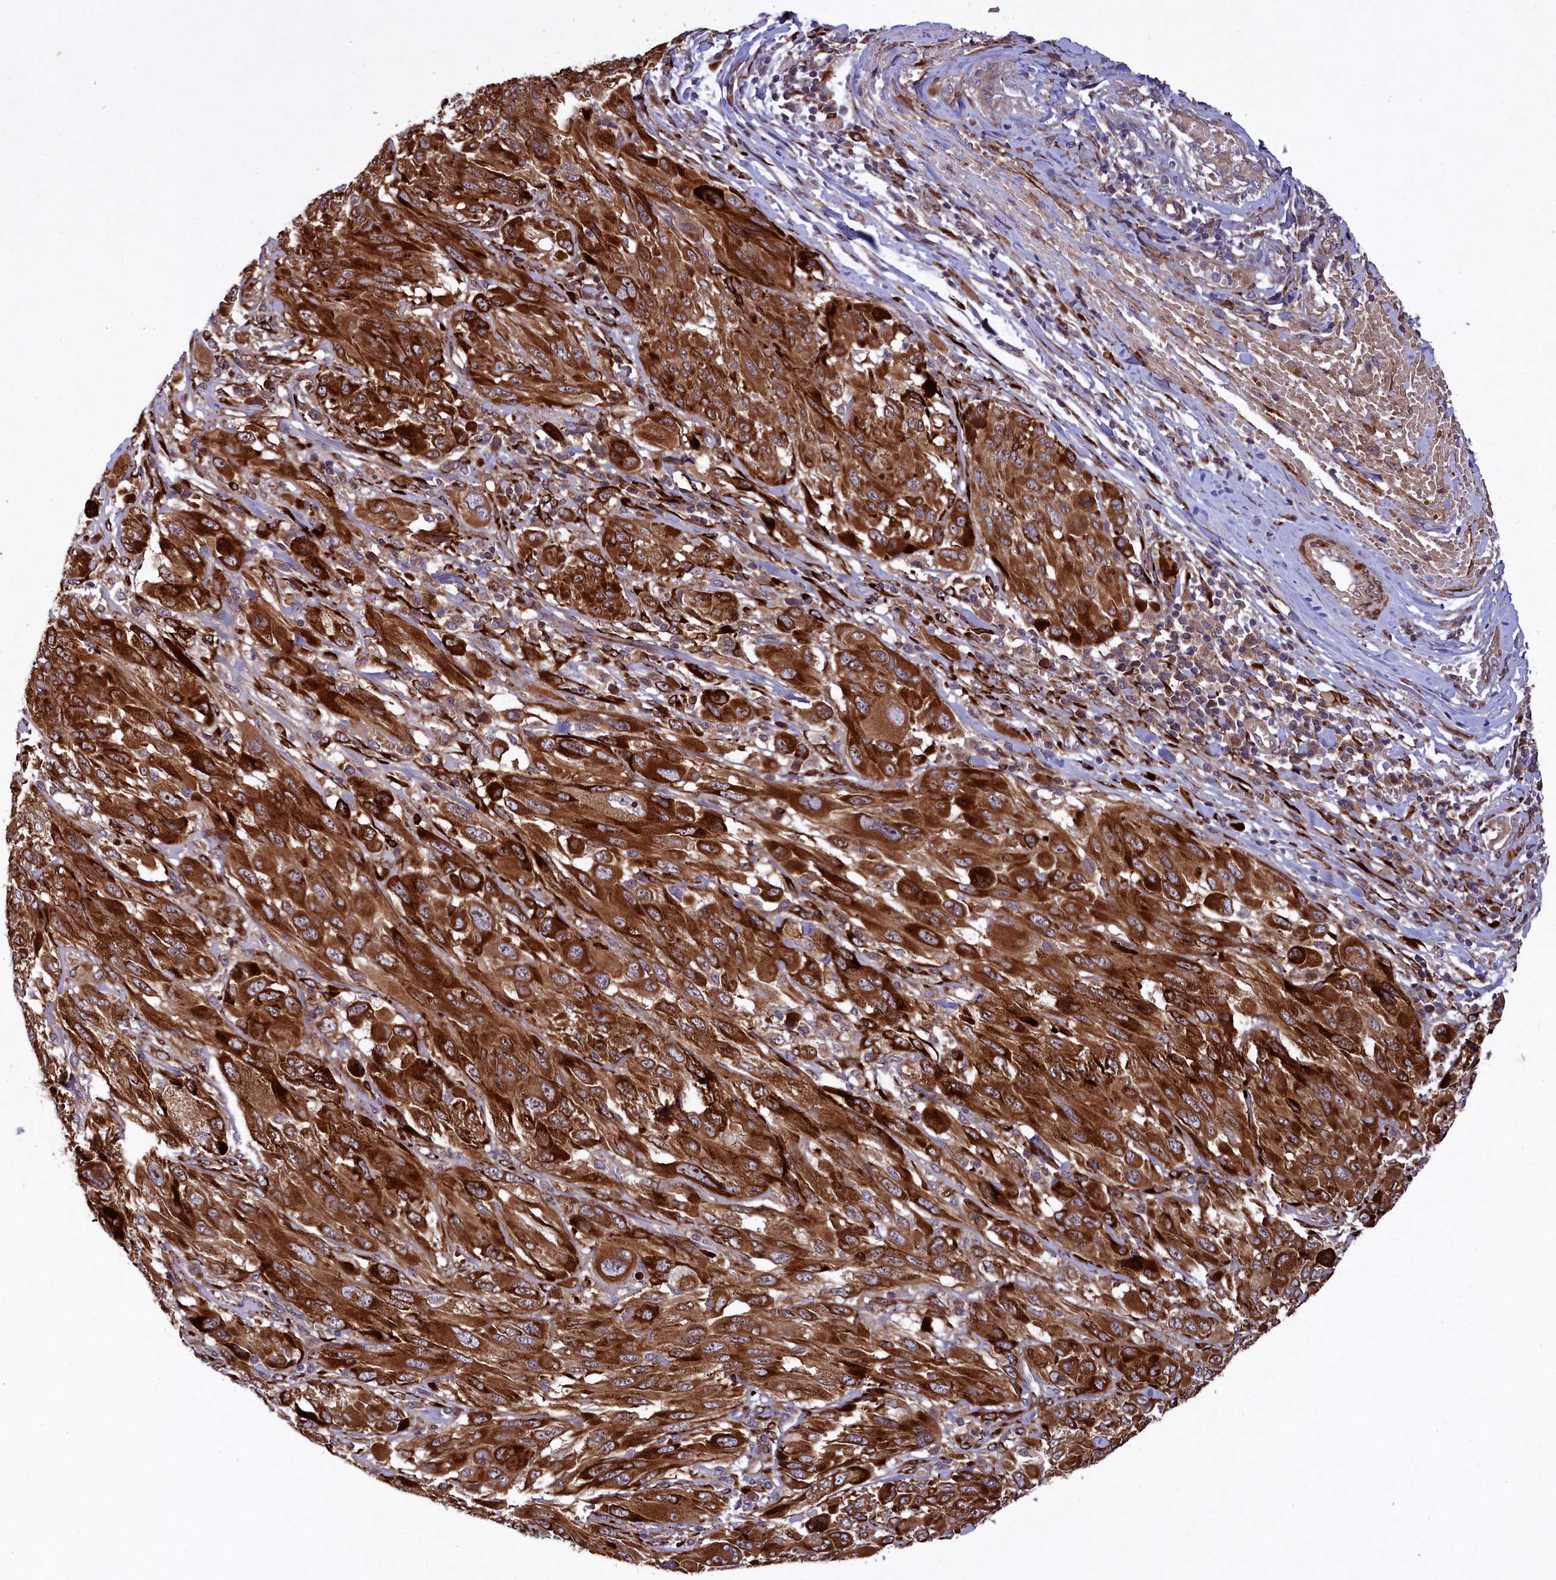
{"staining": {"intensity": "strong", "quantity": ">75%", "location": "cytoplasmic/membranous"}, "tissue": "melanoma", "cell_type": "Tumor cells", "image_type": "cancer", "snomed": [{"axis": "morphology", "description": "Malignant melanoma, NOS"}, {"axis": "topography", "description": "Skin"}], "caption": "Protein positivity by immunohistochemistry shows strong cytoplasmic/membranous expression in about >75% of tumor cells in melanoma.", "gene": "ARRDC4", "patient": {"sex": "female", "age": 91}}